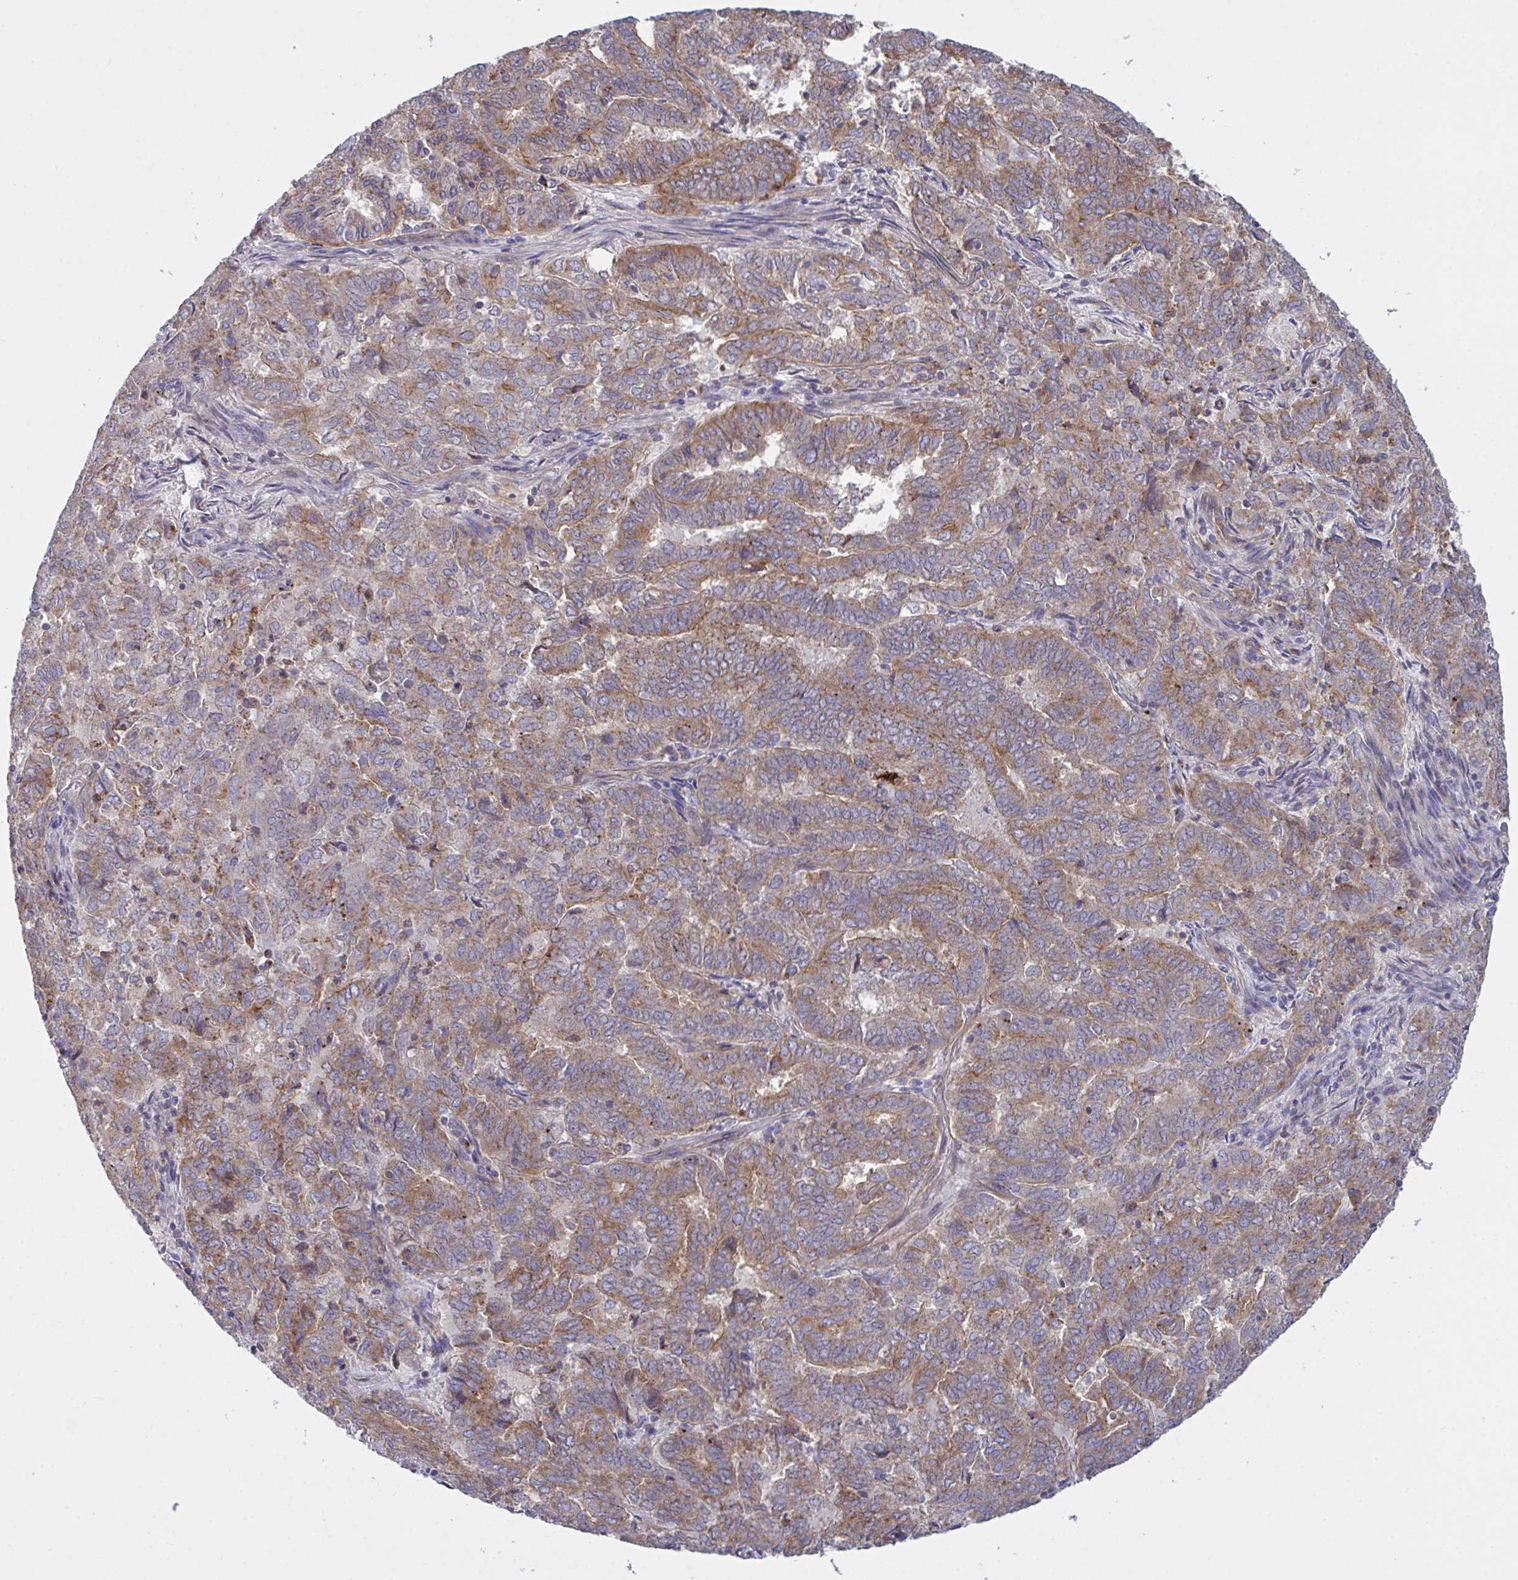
{"staining": {"intensity": "moderate", "quantity": "25%-75%", "location": "cytoplasmic/membranous"}, "tissue": "endometrial cancer", "cell_type": "Tumor cells", "image_type": "cancer", "snomed": [{"axis": "morphology", "description": "Adenocarcinoma, NOS"}, {"axis": "topography", "description": "Endometrium"}], "caption": "Protein analysis of adenocarcinoma (endometrial) tissue shows moderate cytoplasmic/membranous staining in approximately 25%-75% of tumor cells. (IHC, brightfield microscopy, high magnification).", "gene": "C4orf36", "patient": {"sex": "female", "age": 72}}